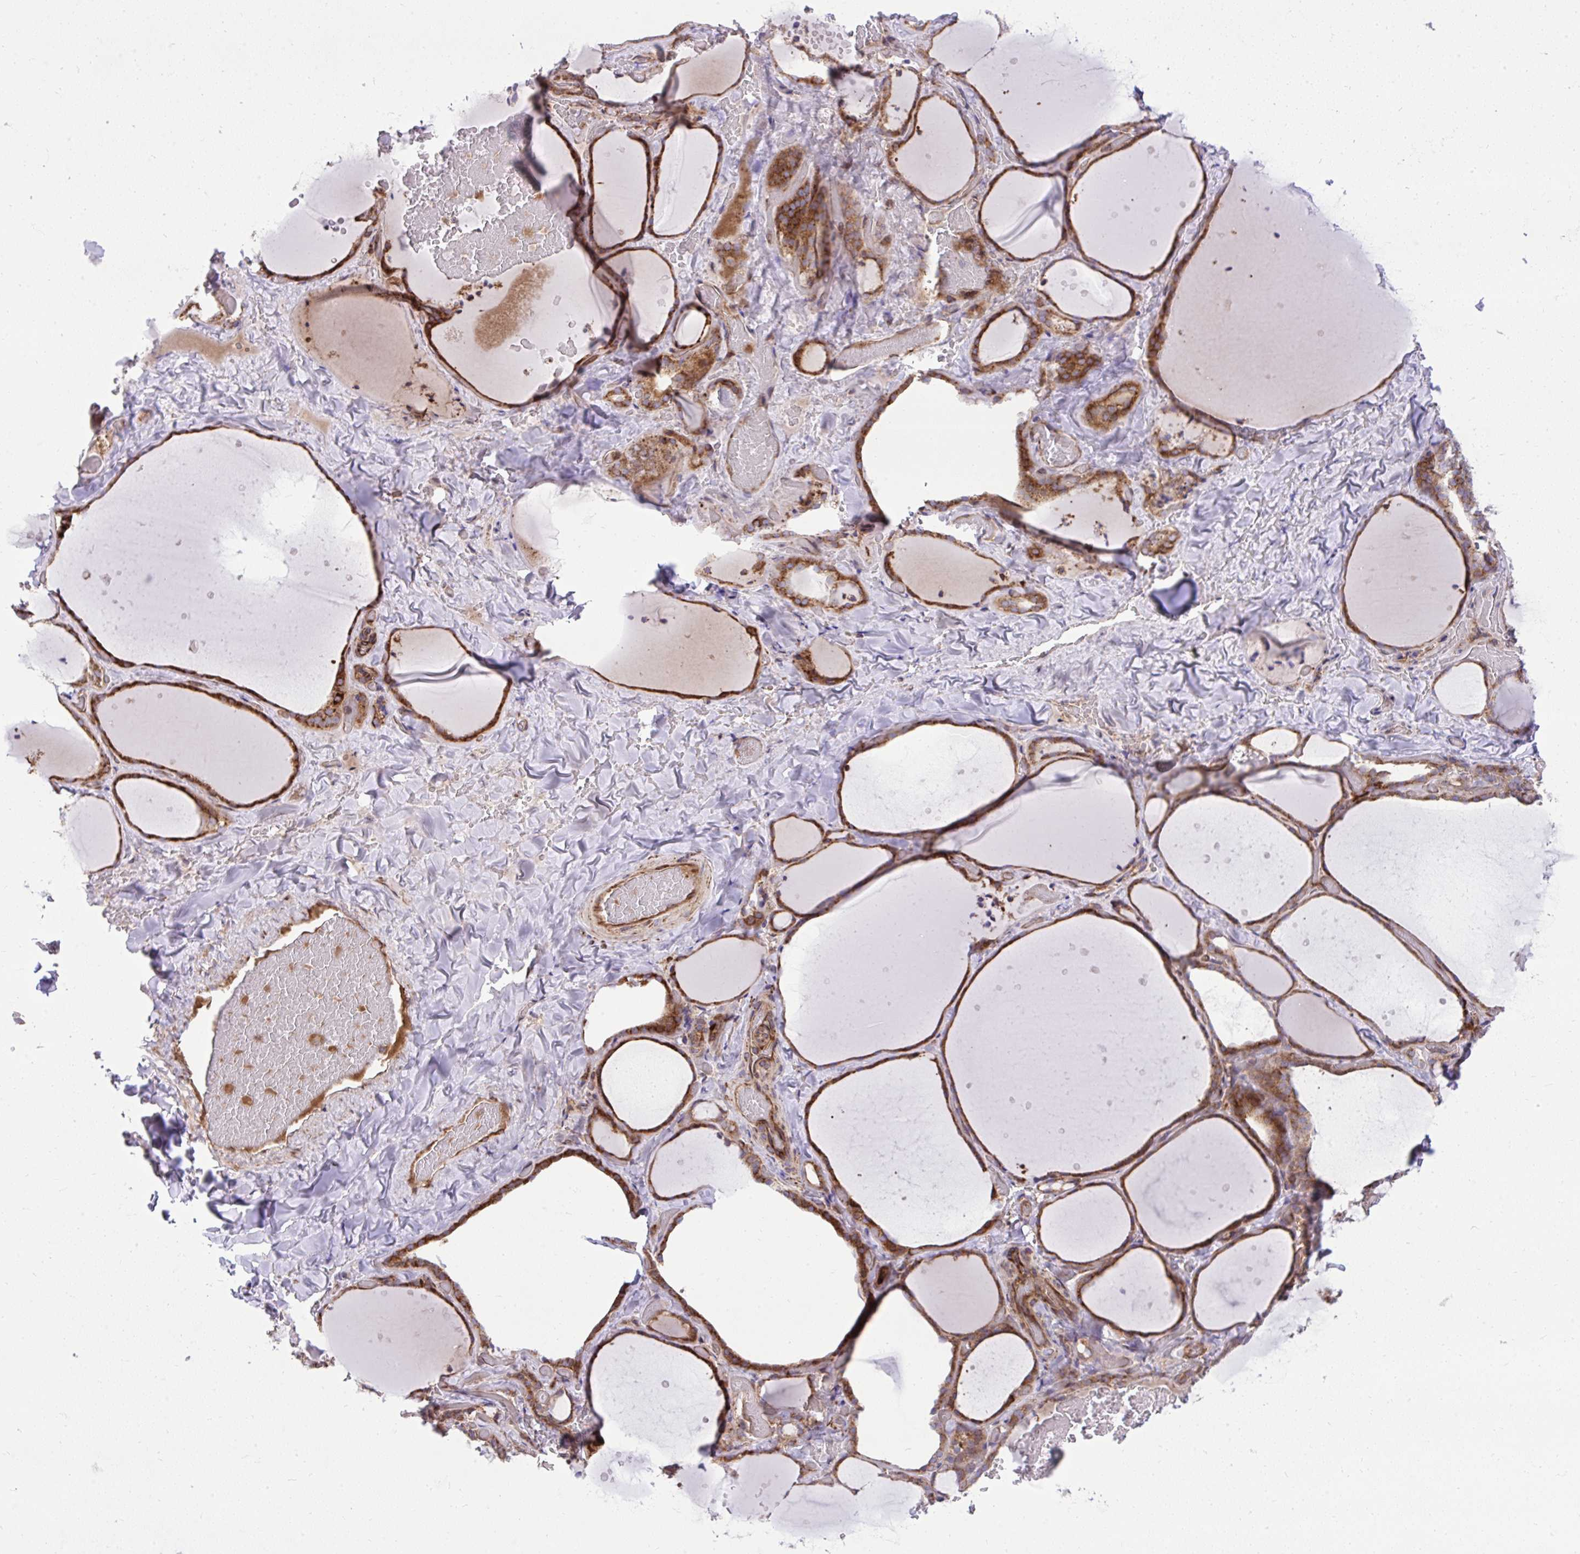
{"staining": {"intensity": "moderate", "quantity": ">75%", "location": "cytoplasmic/membranous"}, "tissue": "thyroid gland", "cell_type": "Glandular cells", "image_type": "normal", "snomed": [{"axis": "morphology", "description": "Normal tissue, NOS"}, {"axis": "topography", "description": "Thyroid gland"}], "caption": "Moderate cytoplasmic/membranous staining is present in approximately >75% of glandular cells in benign thyroid gland.", "gene": "NMNAT3", "patient": {"sex": "female", "age": 36}}